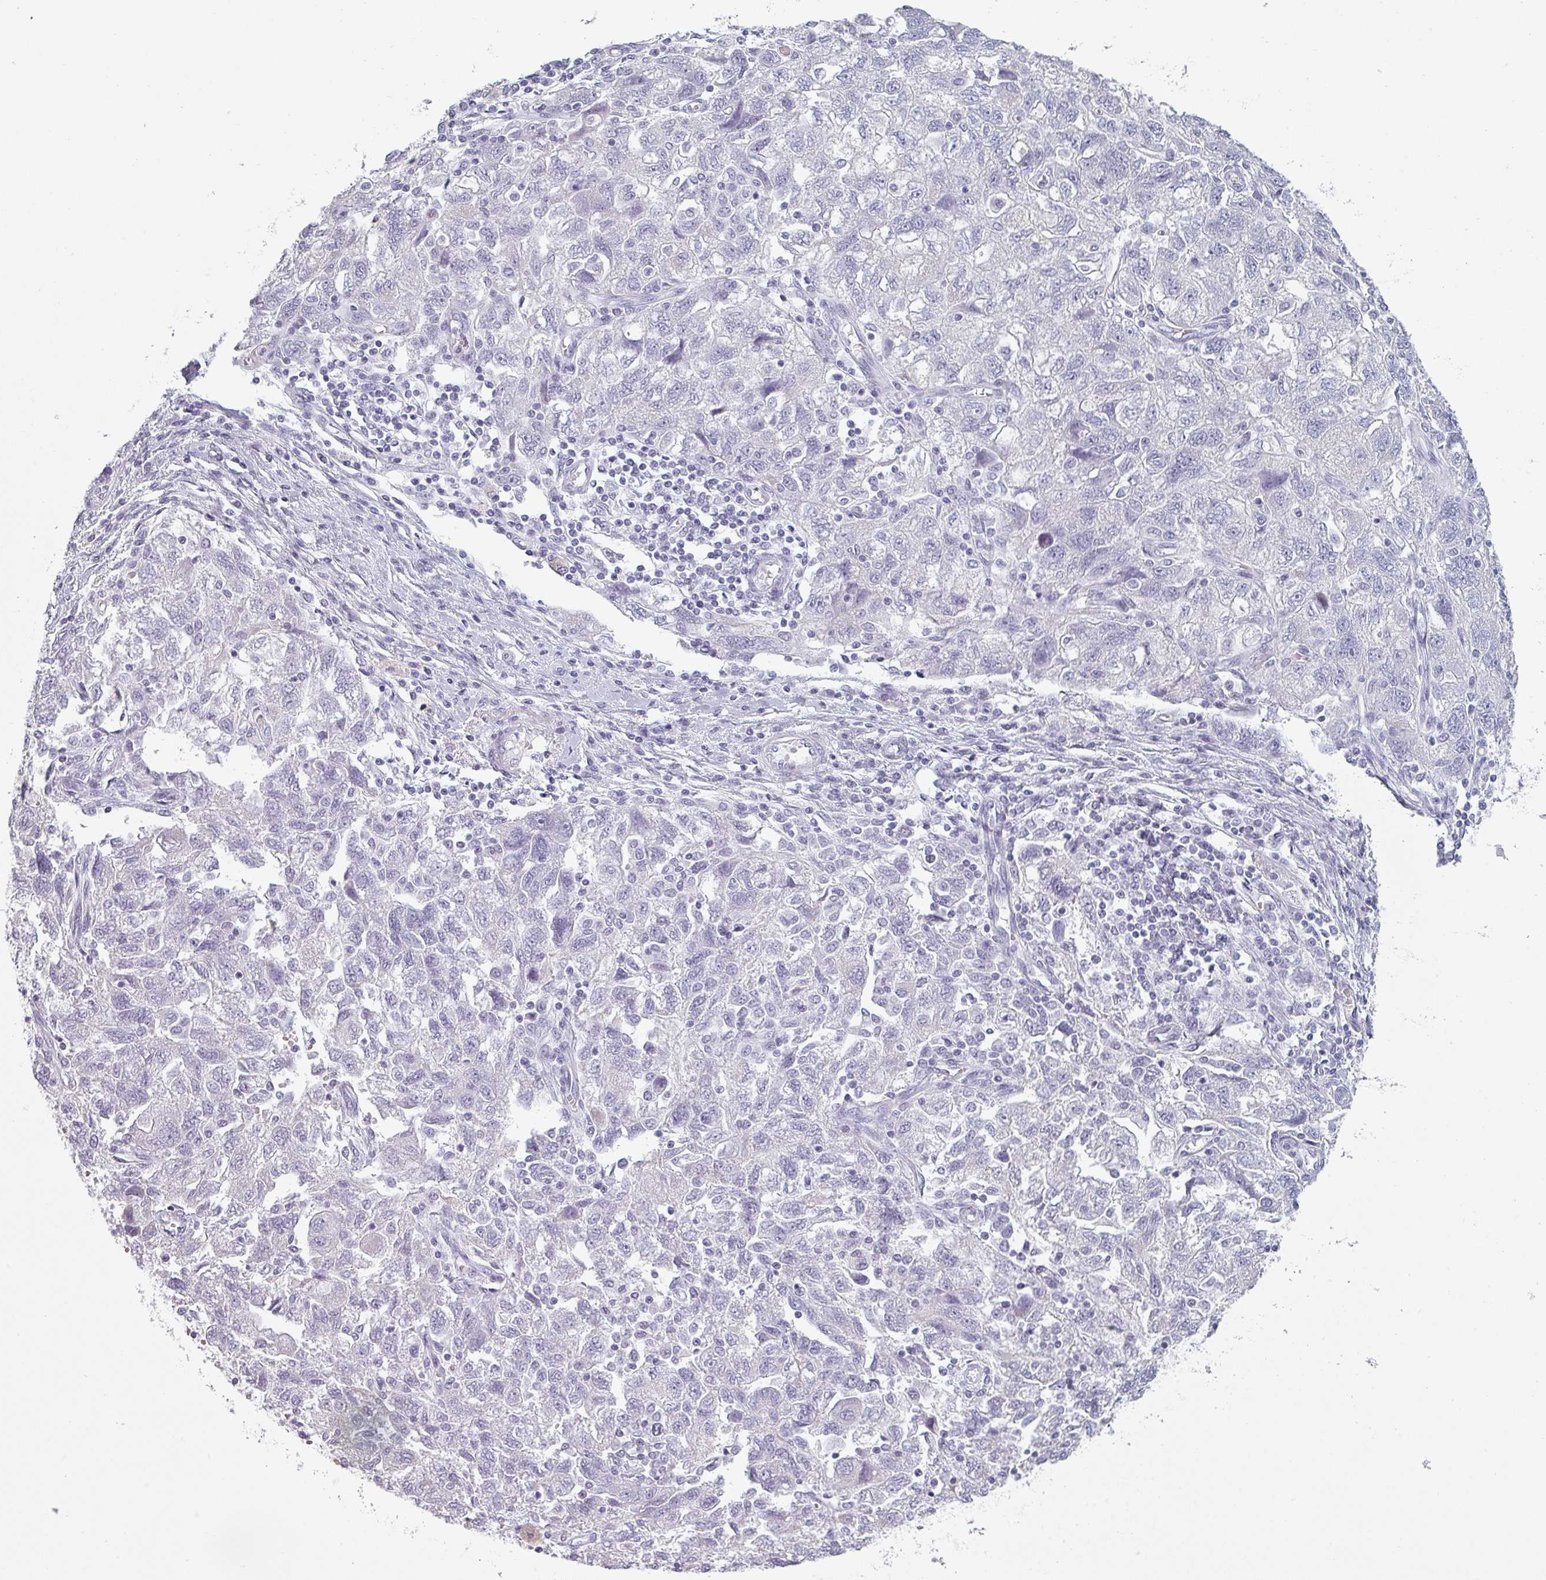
{"staining": {"intensity": "negative", "quantity": "none", "location": "none"}, "tissue": "ovarian cancer", "cell_type": "Tumor cells", "image_type": "cancer", "snomed": [{"axis": "morphology", "description": "Carcinoma, NOS"}, {"axis": "morphology", "description": "Cystadenocarcinoma, serous, NOS"}, {"axis": "topography", "description": "Ovary"}], "caption": "A photomicrograph of human carcinoma (ovarian) is negative for staining in tumor cells. (IHC, brightfield microscopy, high magnification).", "gene": "SFTPA1", "patient": {"sex": "female", "age": 69}}